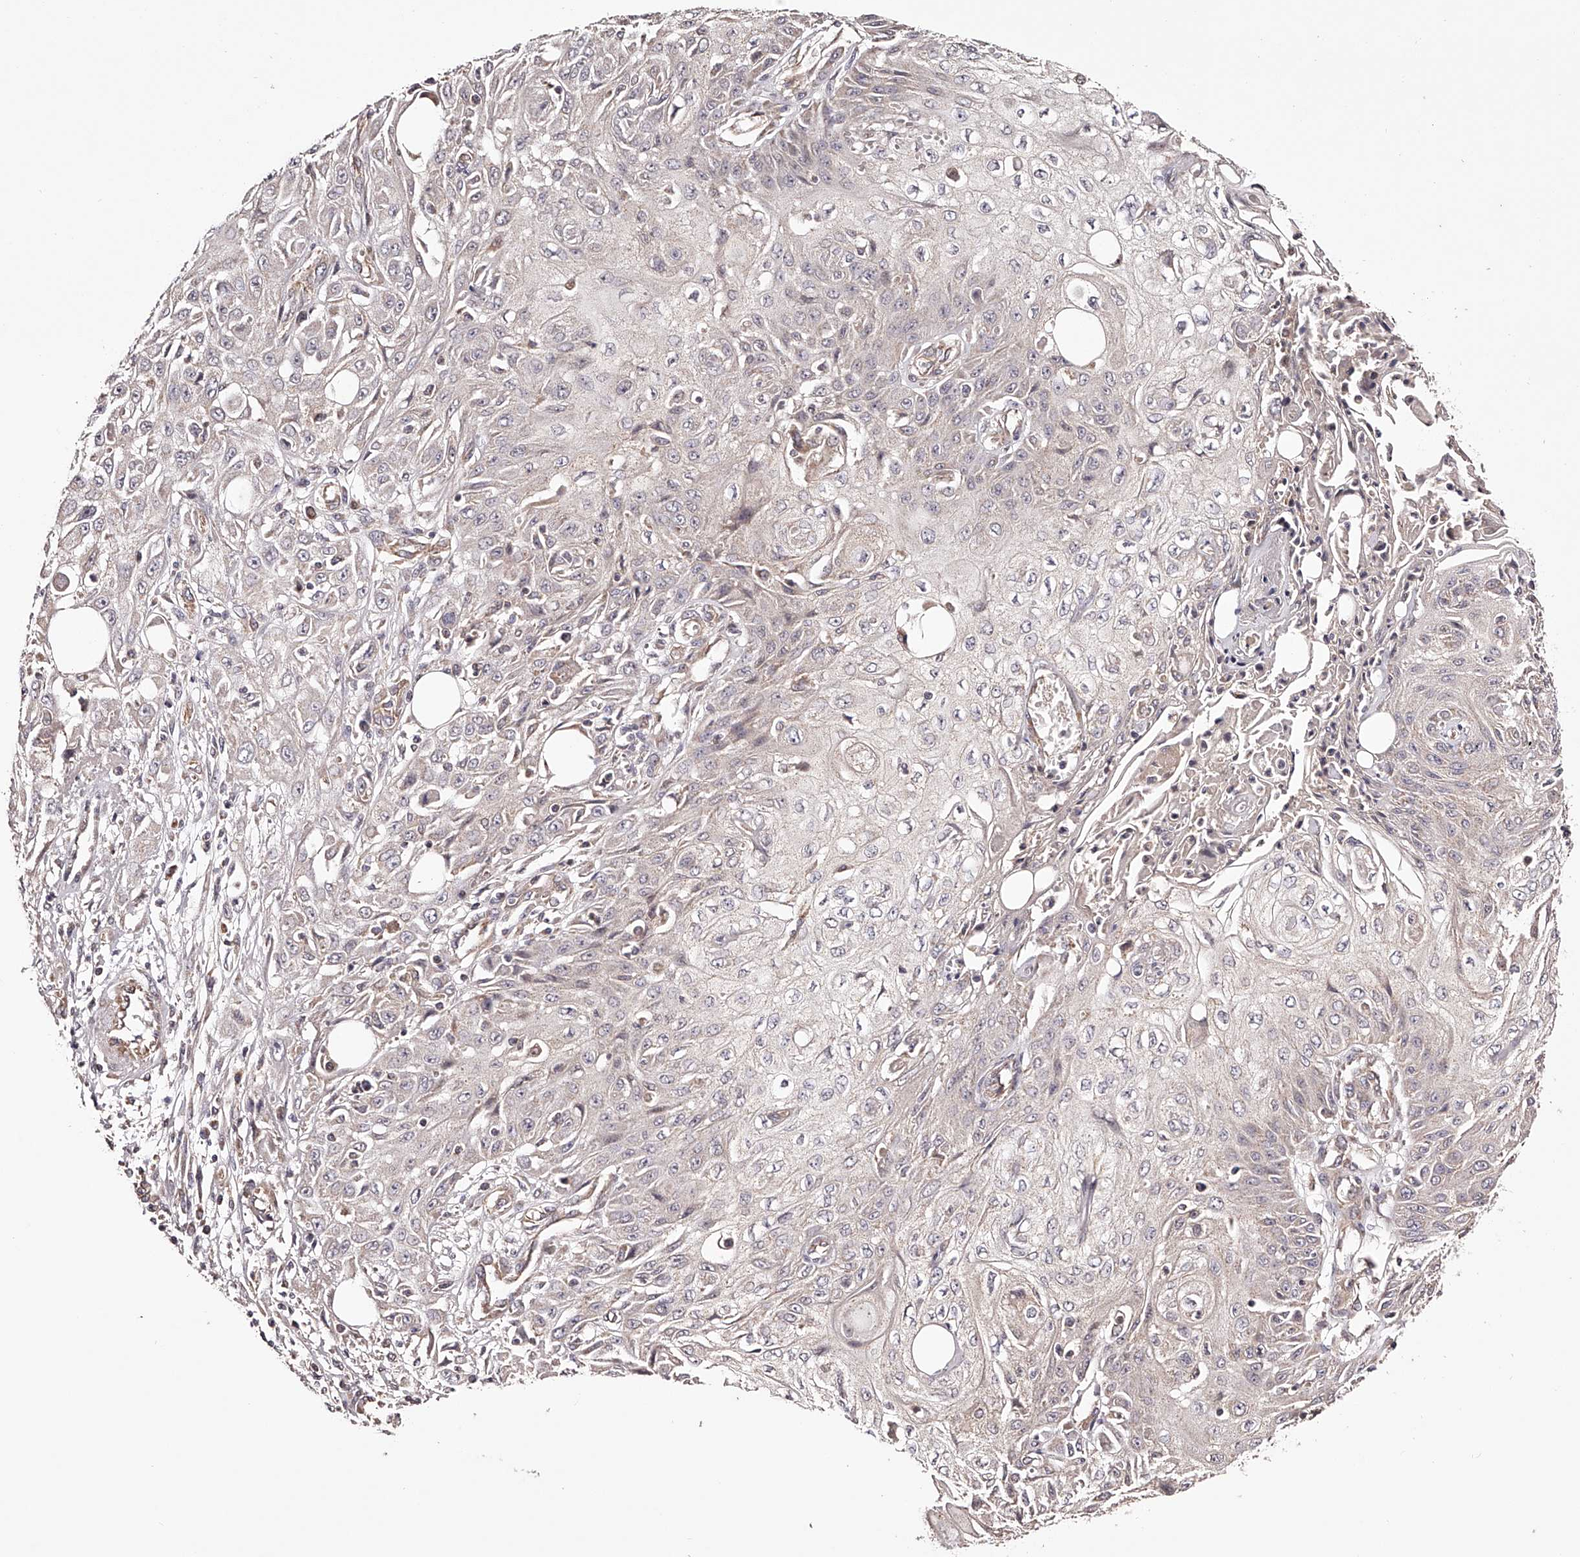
{"staining": {"intensity": "negative", "quantity": "none", "location": "none"}, "tissue": "skin cancer", "cell_type": "Tumor cells", "image_type": "cancer", "snomed": [{"axis": "morphology", "description": "Squamous cell carcinoma, NOS"}, {"axis": "morphology", "description": "Squamous cell carcinoma, metastatic, NOS"}, {"axis": "topography", "description": "Skin"}, {"axis": "topography", "description": "Lymph node"}], "caption": "This image is of skin cancer stained with immunohistochemistry (IHC) to label a protein in brown with the nuclei are counter-stained blue. There is no staining in tumor cells. Nuclei are stained in blue.", "gene": "USP21", "patient": {"sex": "male", "age": 75}}